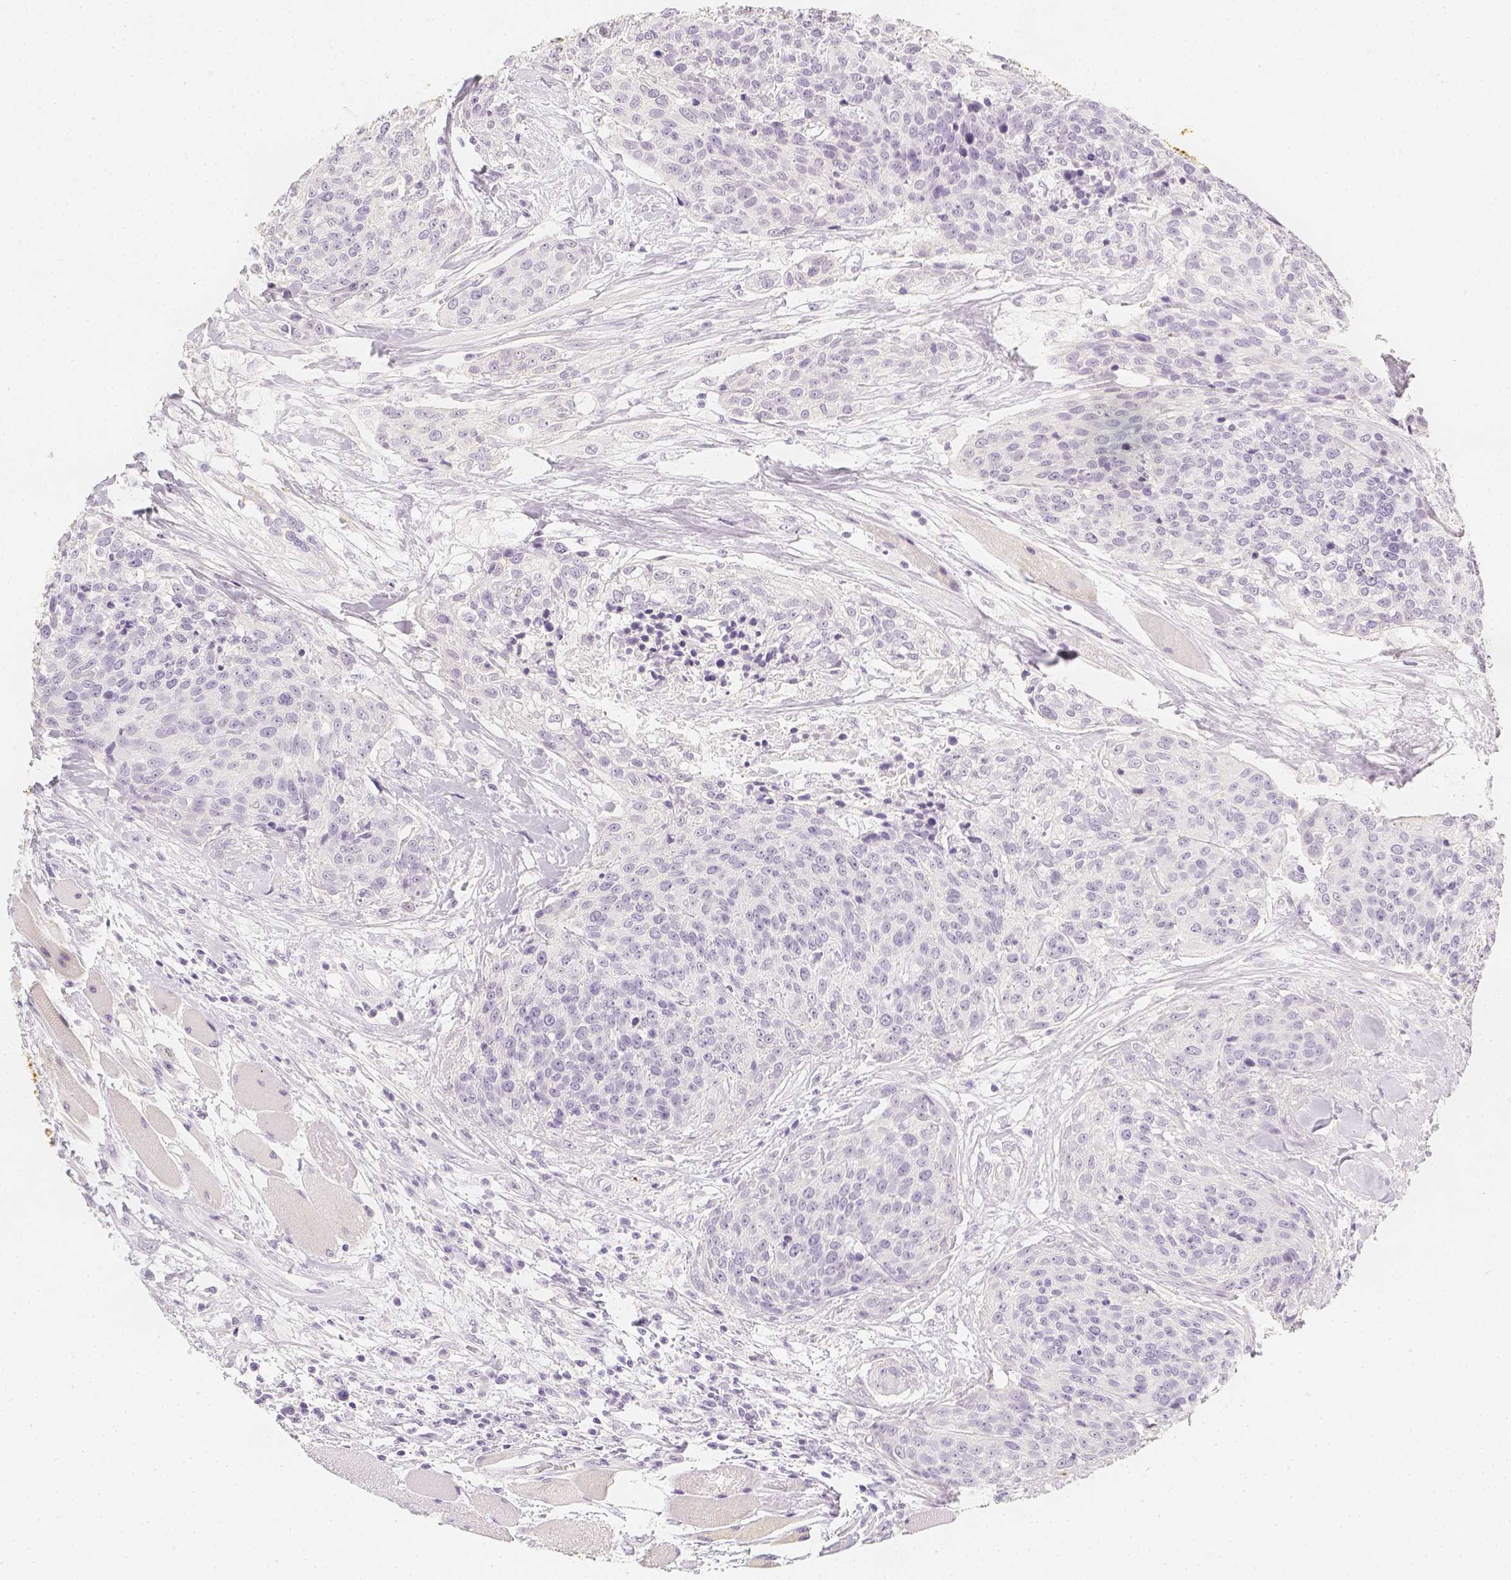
{"staining": {"intensity": "negative", "quantity": "none", "location": "none"}, "tissue": "head and neck cancer", "cell_type": "Tumor cells", "image_type": "cancer", "snomed": [{"axis": "morphology", "description": "Squamous cell carcinoma, NOS"}, {"axis": "topography", "description": "Oral tissue"}, {"axis": "topography", "description": "Head-Neck"}], "caption": "This is an immunohistochemistry image of human head and neck cancer (squamous cell carcinoma). There is no positivity in tumor cells.", "gene": "SLC18A1", "patient": {"sex": "male", "age": 64}}